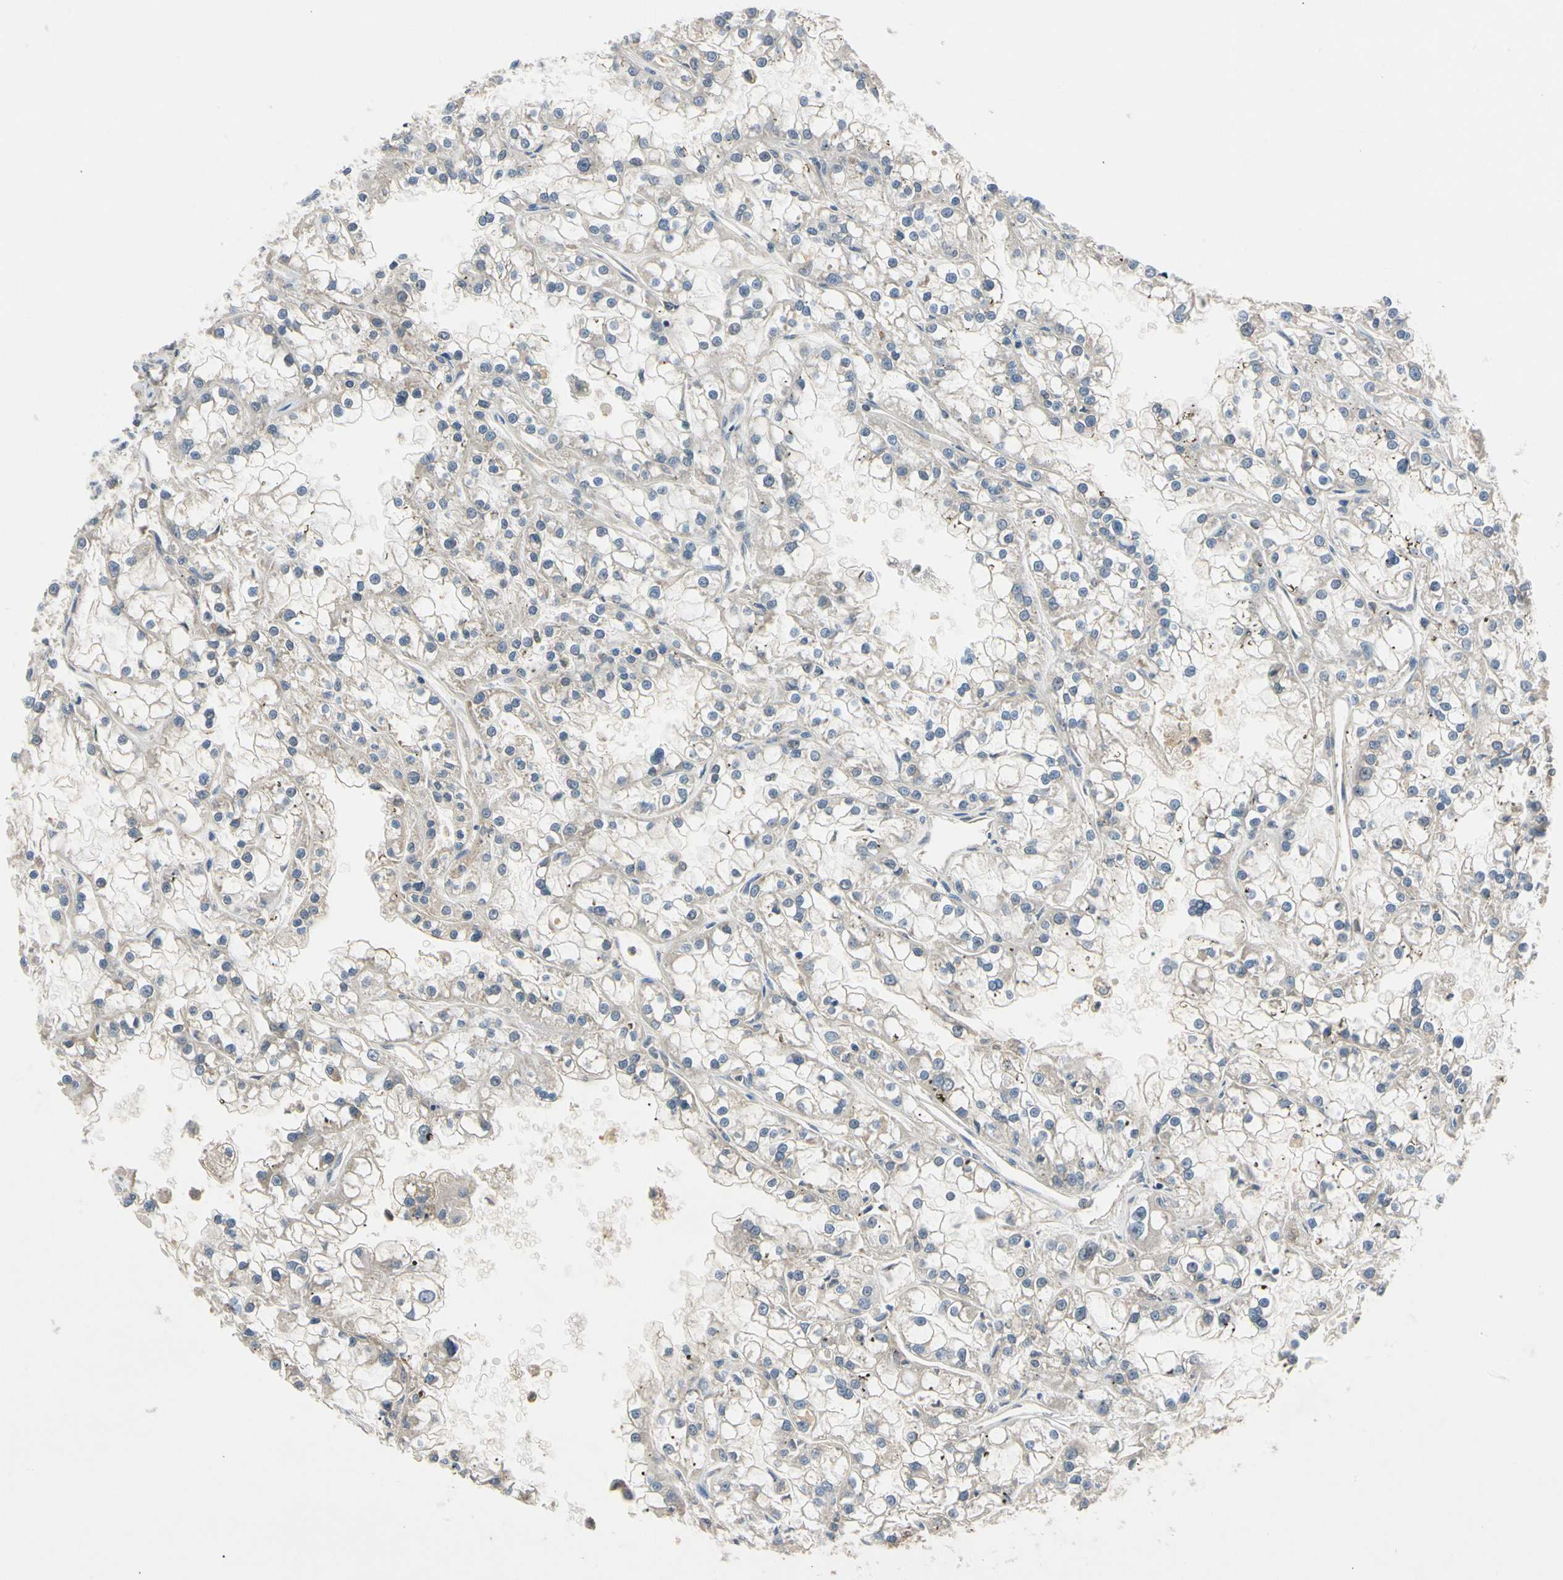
{"staining": {"intensity": "negative", "quantity": "none", "location": "none"}, "tissue": "renal cancer", "cell_type": "Tumor cells", "image_type": "cancer", "snomed": [{"axis": "morphology", "description": "Adenocarcinoma, NOS"}, {"axis": "topography", "description": "Kidney"}], "caption": "IHC of renal cancer (adenocarcinoma) demonstrates no staining in tumor cells. (Stains: DAB immunohistochemistry with hematoxylin counter stain, Microscopy: brightfield microscopy at high magnification).", "gene": "RIOX2", "patient": {"sex": "female", "age": 52}}